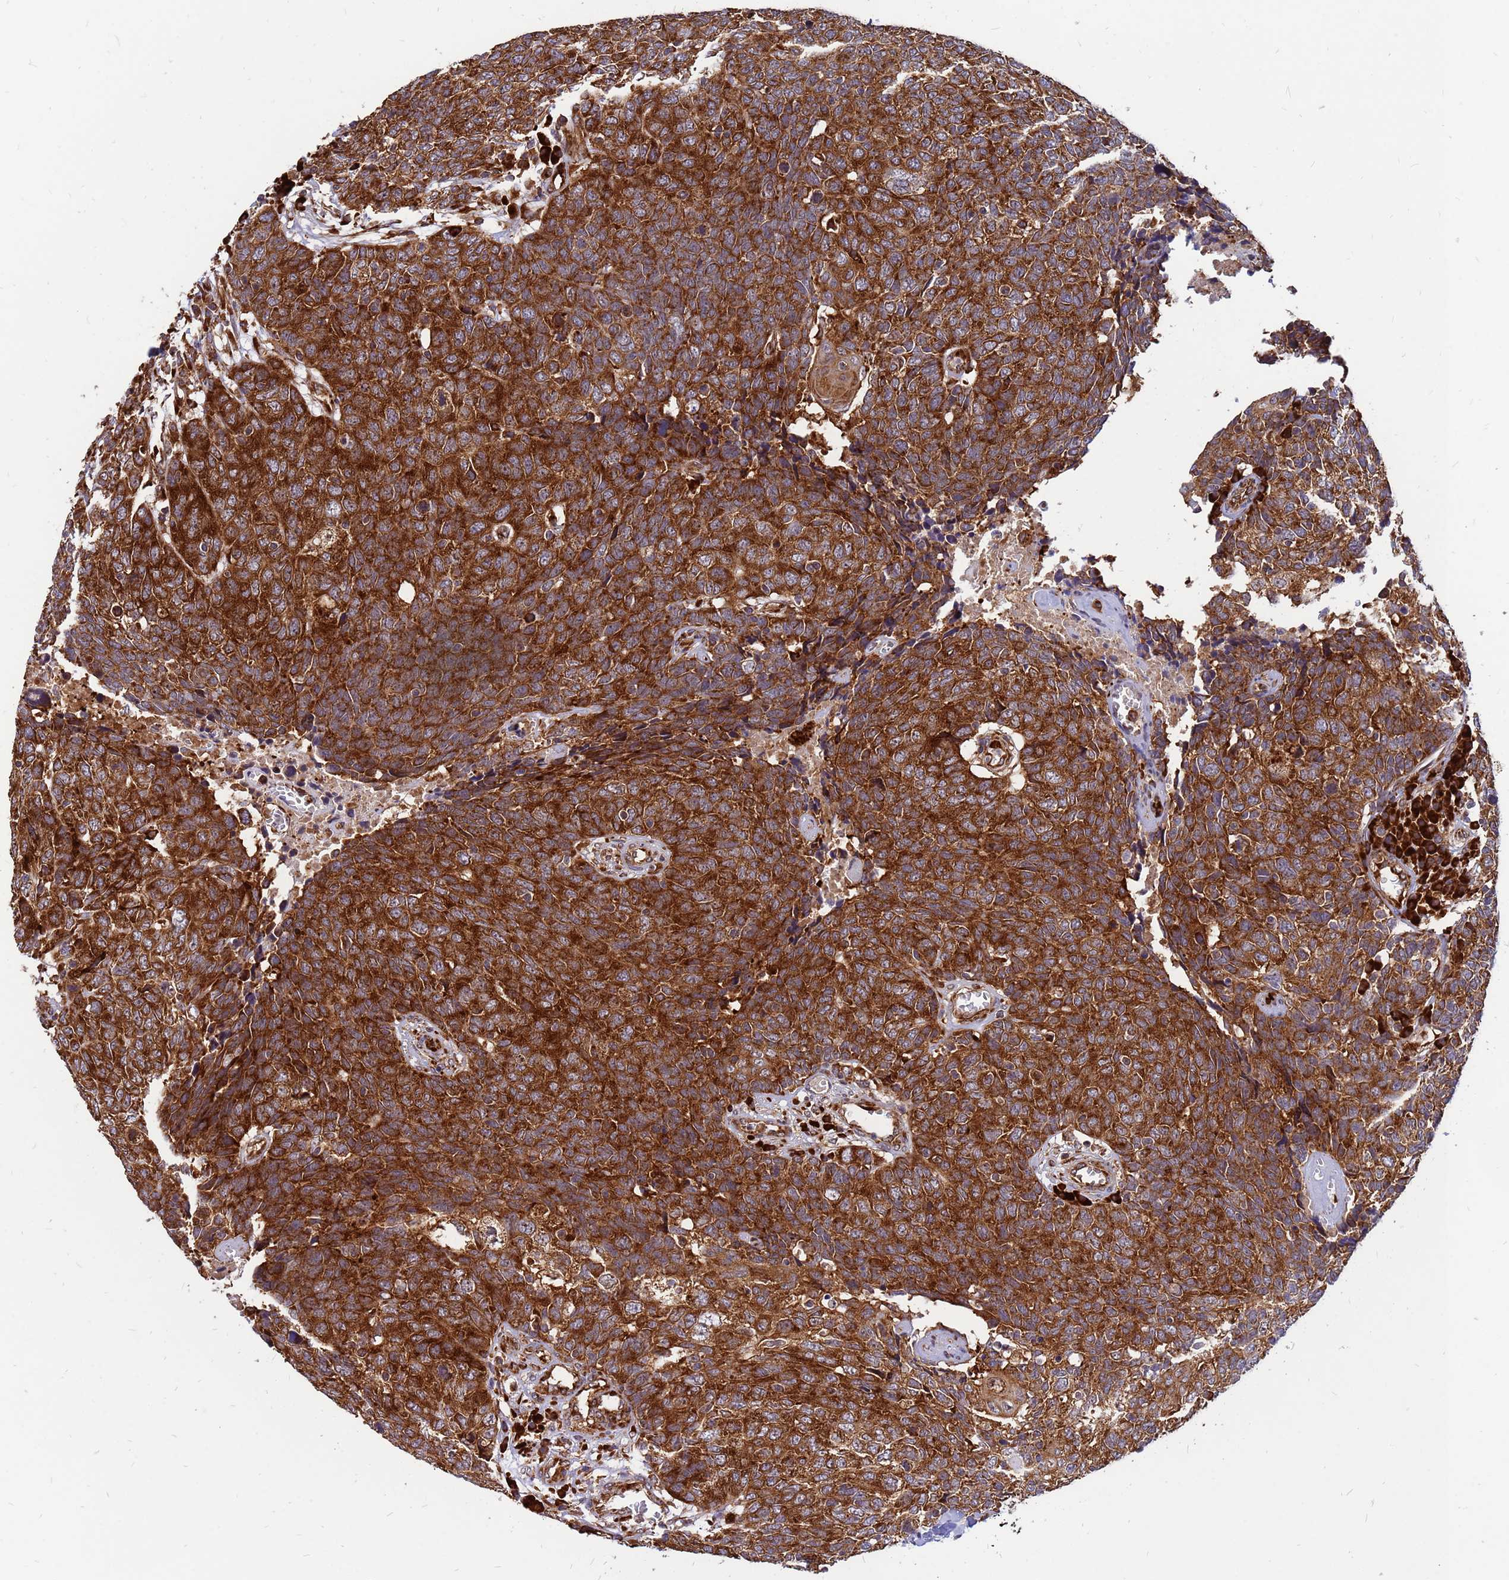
{"staining": {"intensity": "strong", "quantity": ">75%", "location": "cytoplasmic/membranous"}, "tissue": "head and neck cancer", "cell_type": "Tumor cells", "image_type": "cancer", "snomed": [{"axis": "morphology", "description": "Squamous cell carcinoma, NOS"}, {"axis": "topography", "description": "Head-Neck"}], "caption": "This histopathology image exhibits head and neck cancer stained with immunohistochemistry to label a protein in brown. The cytoplasmic/membranous of tumor cells show strong positivity for the protein. Nuclei are counter-stained blue.", "gene": "RPL8", "patient": {"sex": "male", "age": 66}}